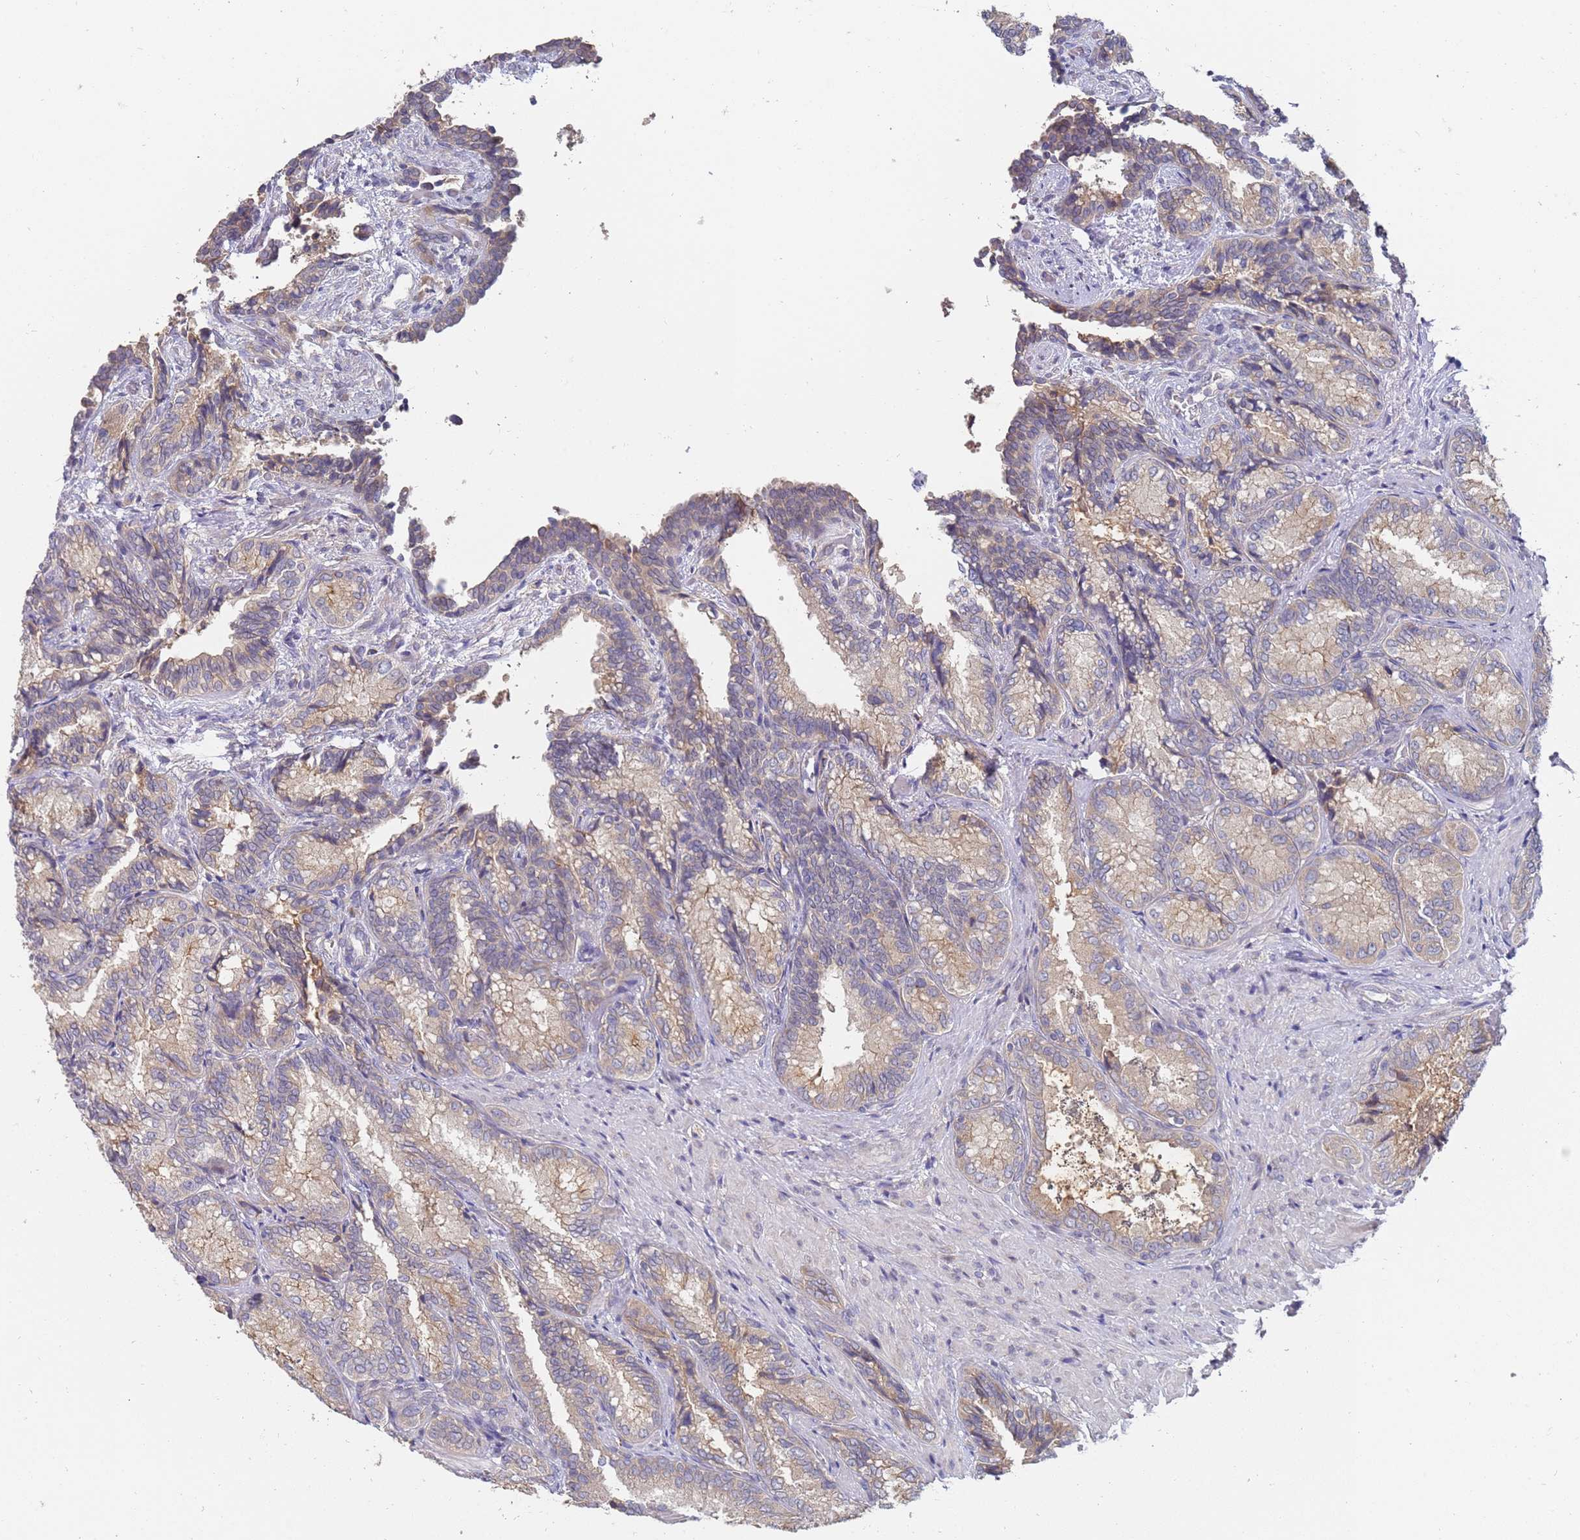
{"staining": {"intensity": "weak", "quantity": "25%-75%", "location": "cytoplasmic/membranous"}, "tissue": "seminal vesicle", "cell_type": "Glandular cells", "image_type": "normal", "snomed": [{"axis": "morphology", "description": "Normal tissue, NOS"}, {"axis": "topography", "description": "Seminal veicle"}], "caption": "The image displays immunohistochemical staining of normal seminal vesicle. There is weak cytoplasmic/membranous positivity is identified in about 25%-75% of glandular cells. (IHC, brightfield microscopy, high magnification).", "gene": "VRK2", "patient": {"sex": "male", "age": 58}}